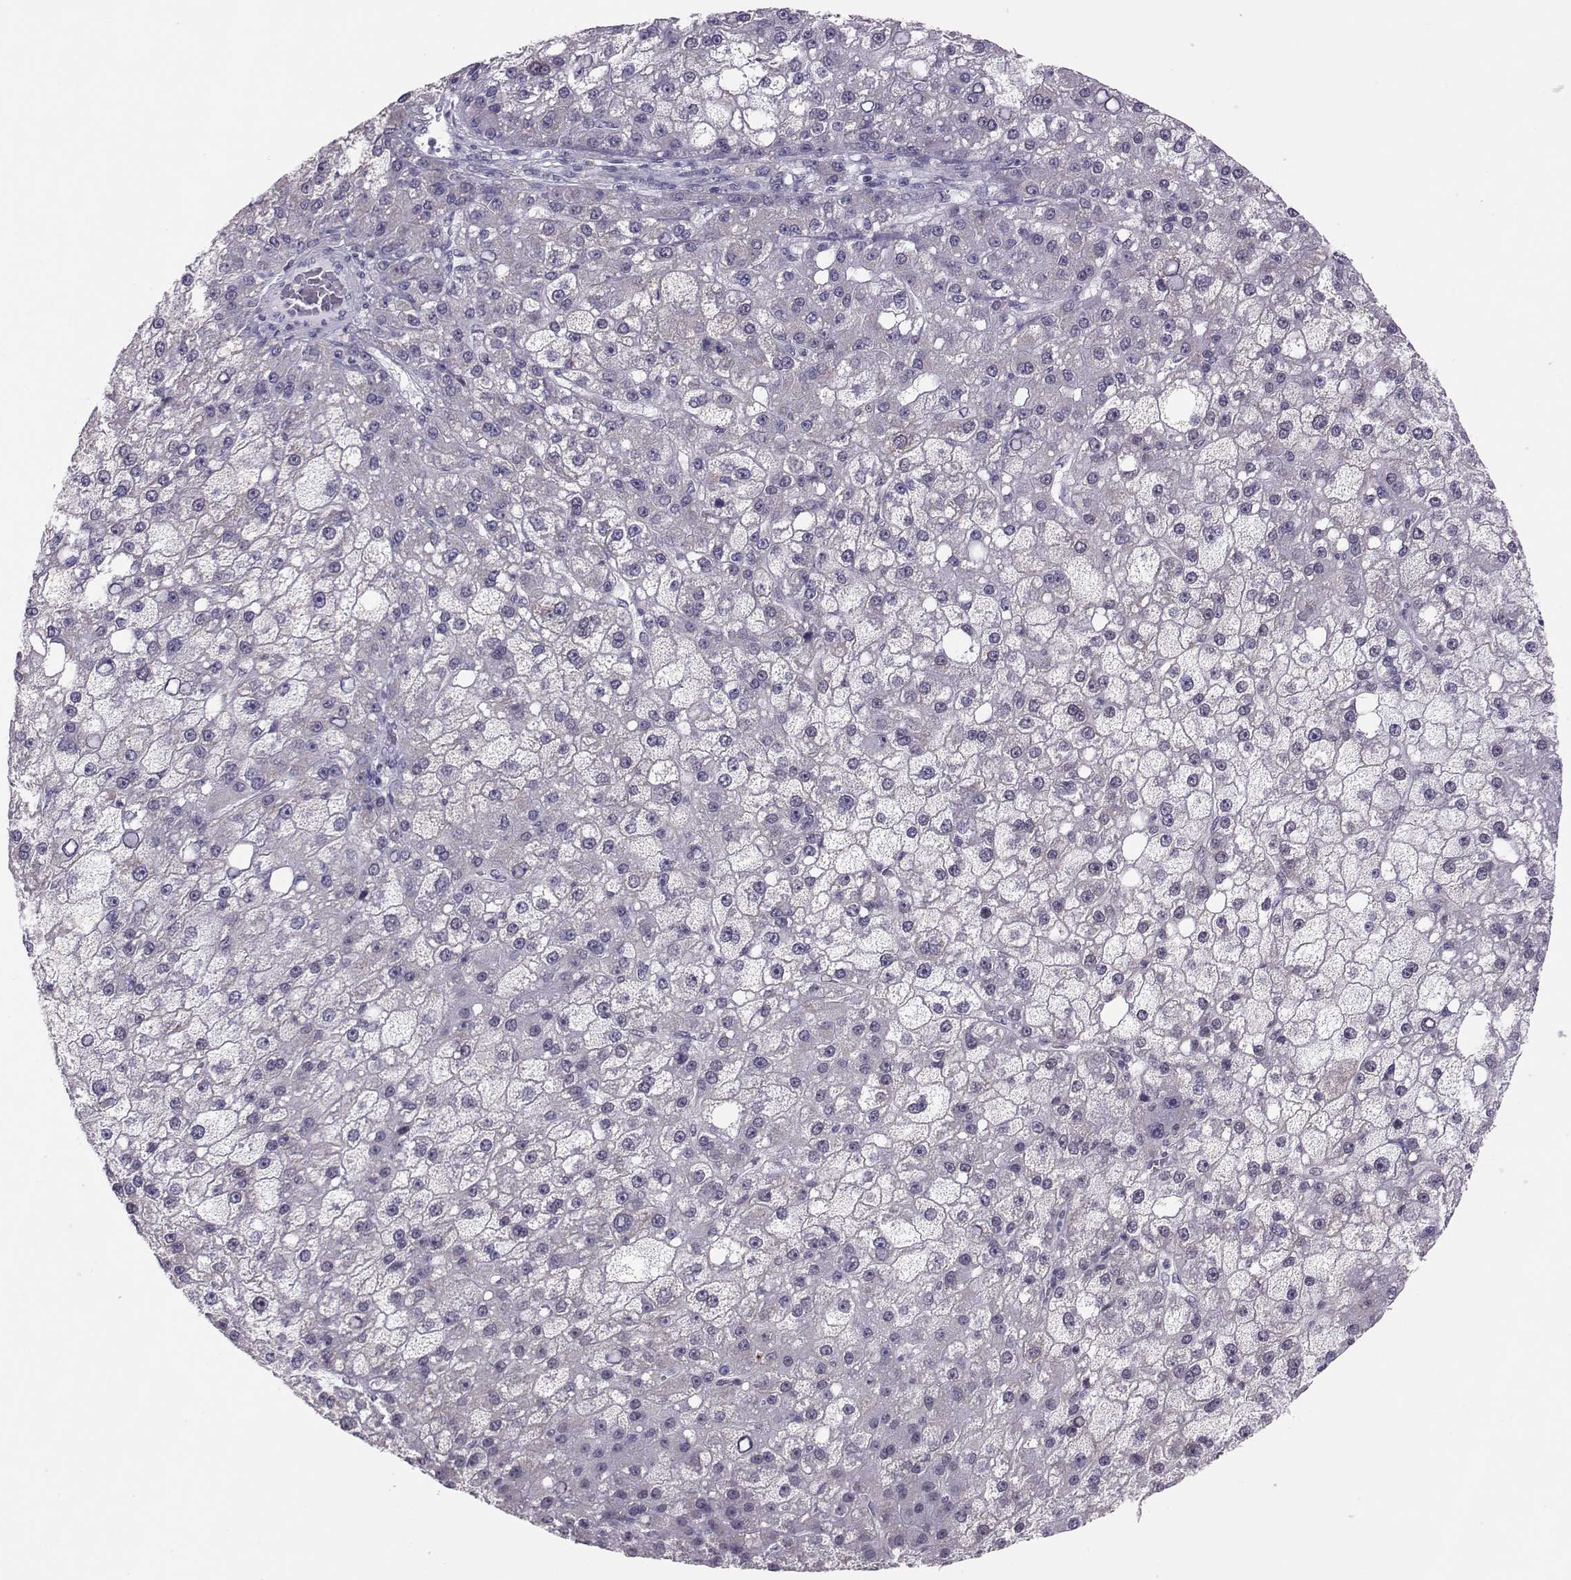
{"staining": {"intensity": "negative", "quantity": "none", "location": "none"}, "tissue": "liver cancer", "cell_type": "Tumor cells", "image_type": "cancer", "snomed": [{"axis": "morphology", "description": "Carcinoma, Hepatocellular, NOS"}, {"axis": "topography", "description": "Liver"}], "caption": "Human liver cancer stained for a protein using immunohistochemistry shows no expression in tumor cells.", "gene": "DNAAF1", "patient": {"sex": "male", "age": 67}}